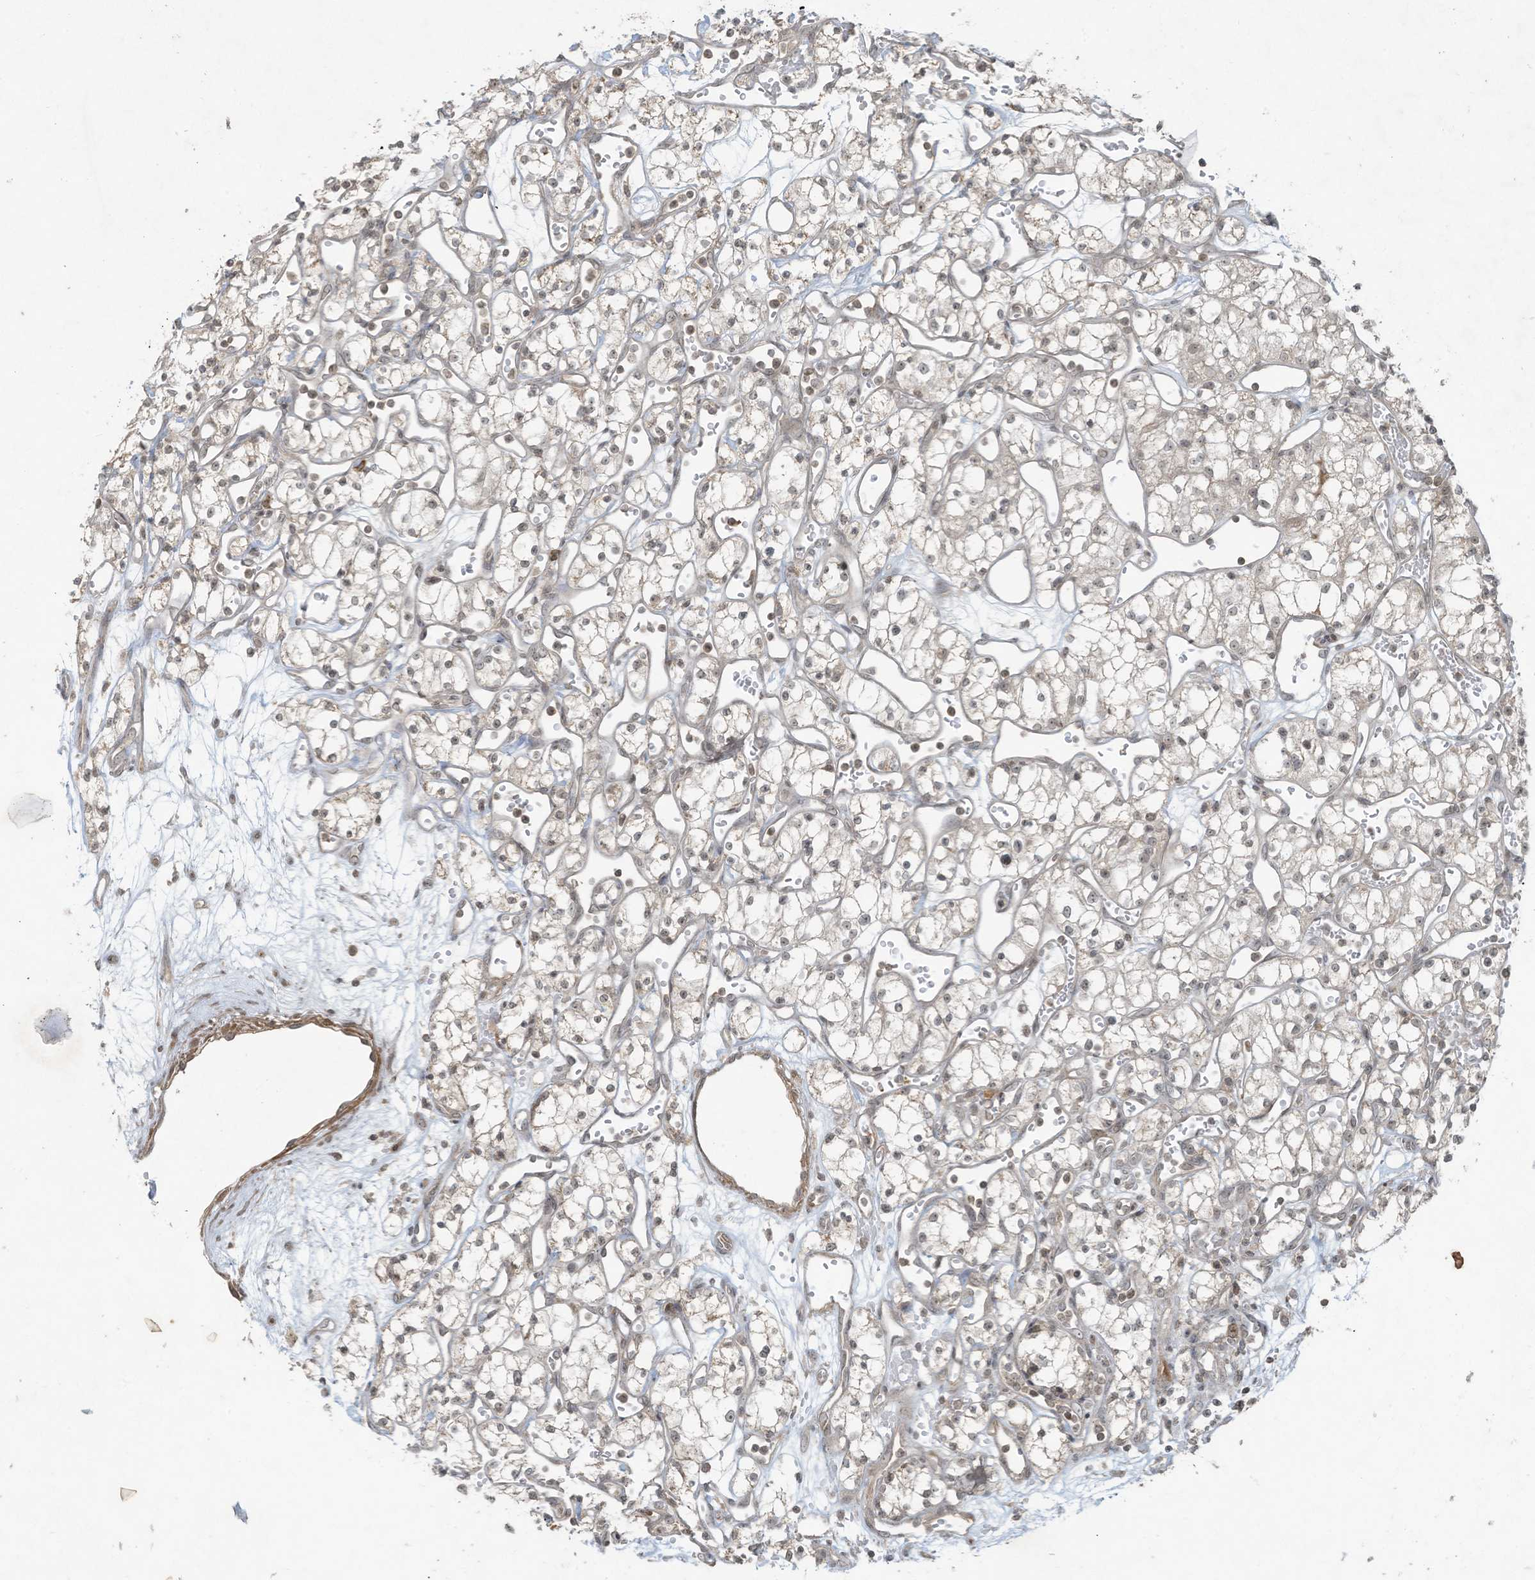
{"staining": {"intensity": "negative", "quantity": "none", "location": "none"}, "tissue": "renal cancer", "cell_type": "Tumor cells", "image_type": "cancer", "snomed": [{"axis": "morphology", "description": "Adenocarcinoma, NOS"}, {"axis": "topography", "description": "Kidney"}], "caption": "Immunohistochemistry (IHC) photomicrograph of neoplastic tissue: renal cancer stained with DAB displays no significant protein expression in tumor cells. Nuclei are stained in blue.", "gene": "ZNF263", "patient": {"sex": "male", "age": 59}}